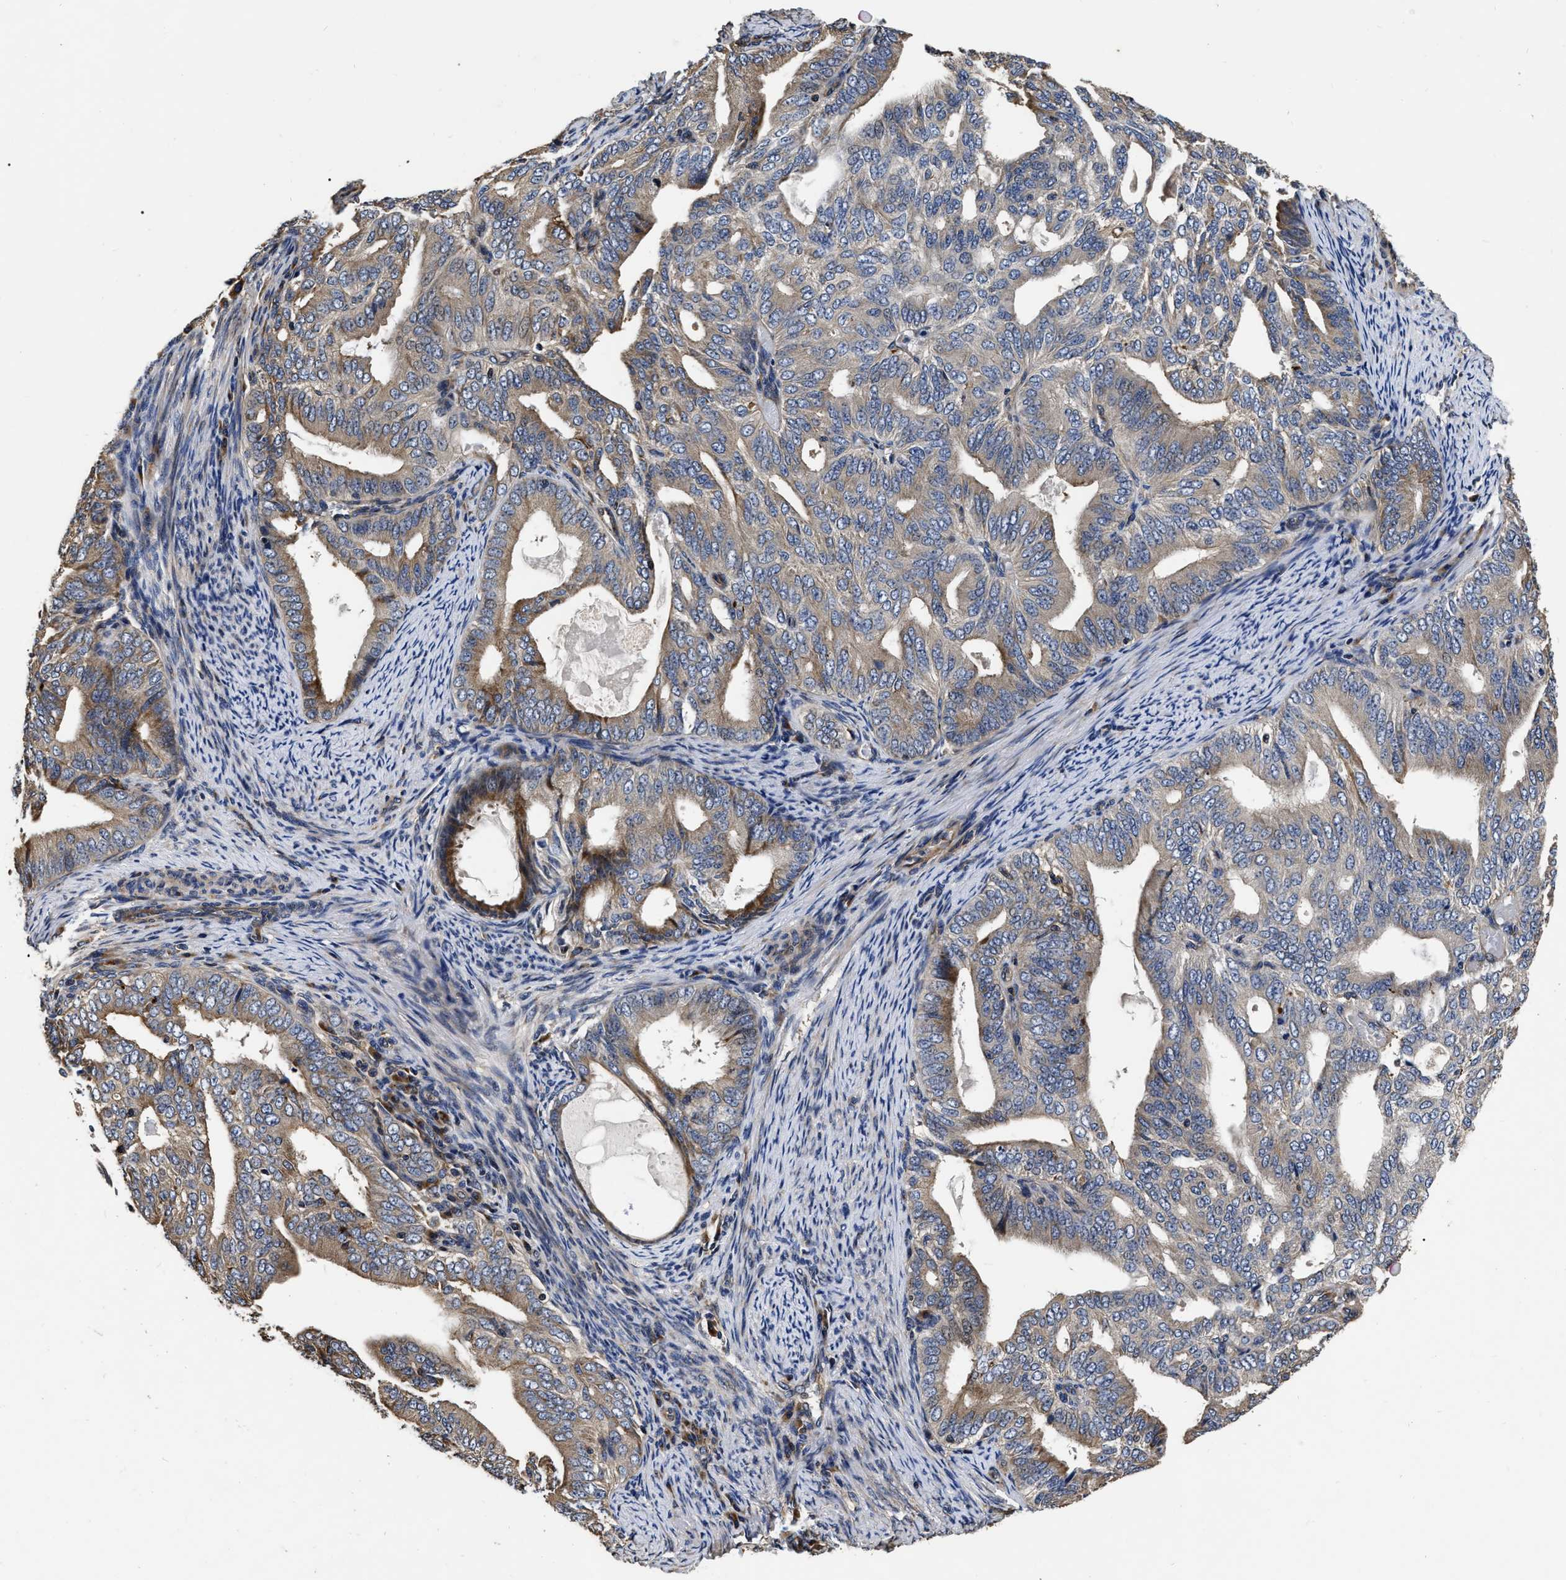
{"staining": {"intensity": "weak", "quantity": "25%-75%", "location": "cytoplasmic/membranous"}, "tissue": "endometrial cancer", "cell_type": "Tumor cells", "image_type": "cancer", "snomed": [{"axis": "morphology", "description": "Adenocarcinoma, NOS"}, {"axis": "topography", "description": "Endometrium"}], "caption": "Weak cytoplasmic/membranous positivity for a protein is seen in approximately 25%-75% of tumor cells of adenocarcinoma (endometrial) using IHC.", "gene": "ABCG8", "patient": {"sex": "female", "age": 58}}